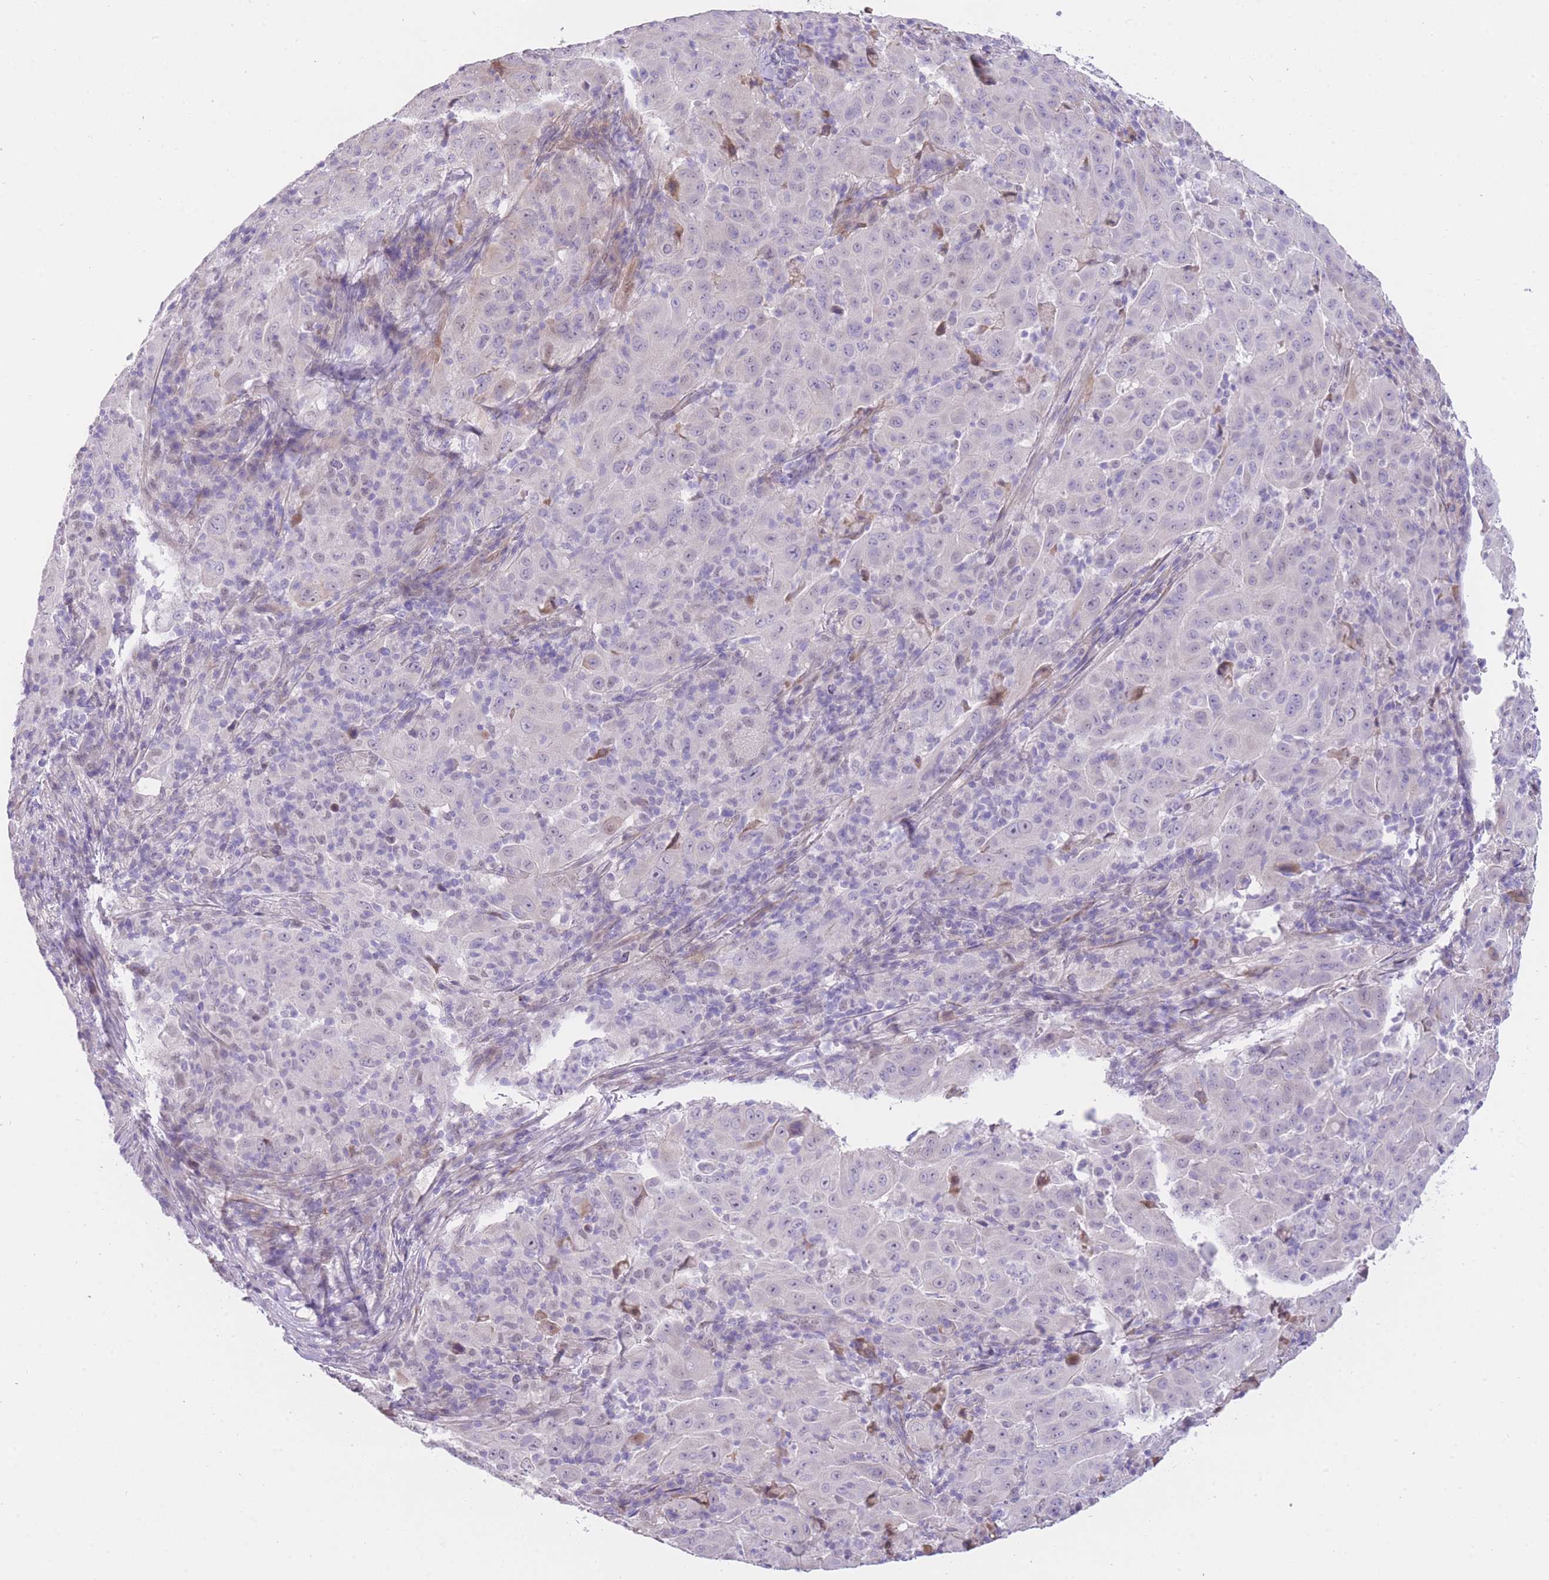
{"staining": {"intensity": "negative", "quantity": "none", "location": "none"}, "tissue": "pancreatic cancer", "cell_type": "Tumor cells", "image_type": "cancer", "snomed": [{"axis": "morphology", "description": "Adenocarcinoma, NOS"}, {"axis": "topography", "description": "Pancreas"}], "caption": "A high-resolution photomicrograph shows immunohistochemistry staining of adenocarcinoma (pancreatic), which reveals no significant staining in tumor cells. (DAB (3,3'-diaminobenzidine) immunohistochemistry (IHC) visualized using brightfield microscopy, high magnification).", "gene": "IMPG1", "patient": {"sex": "male", "age": 63}}